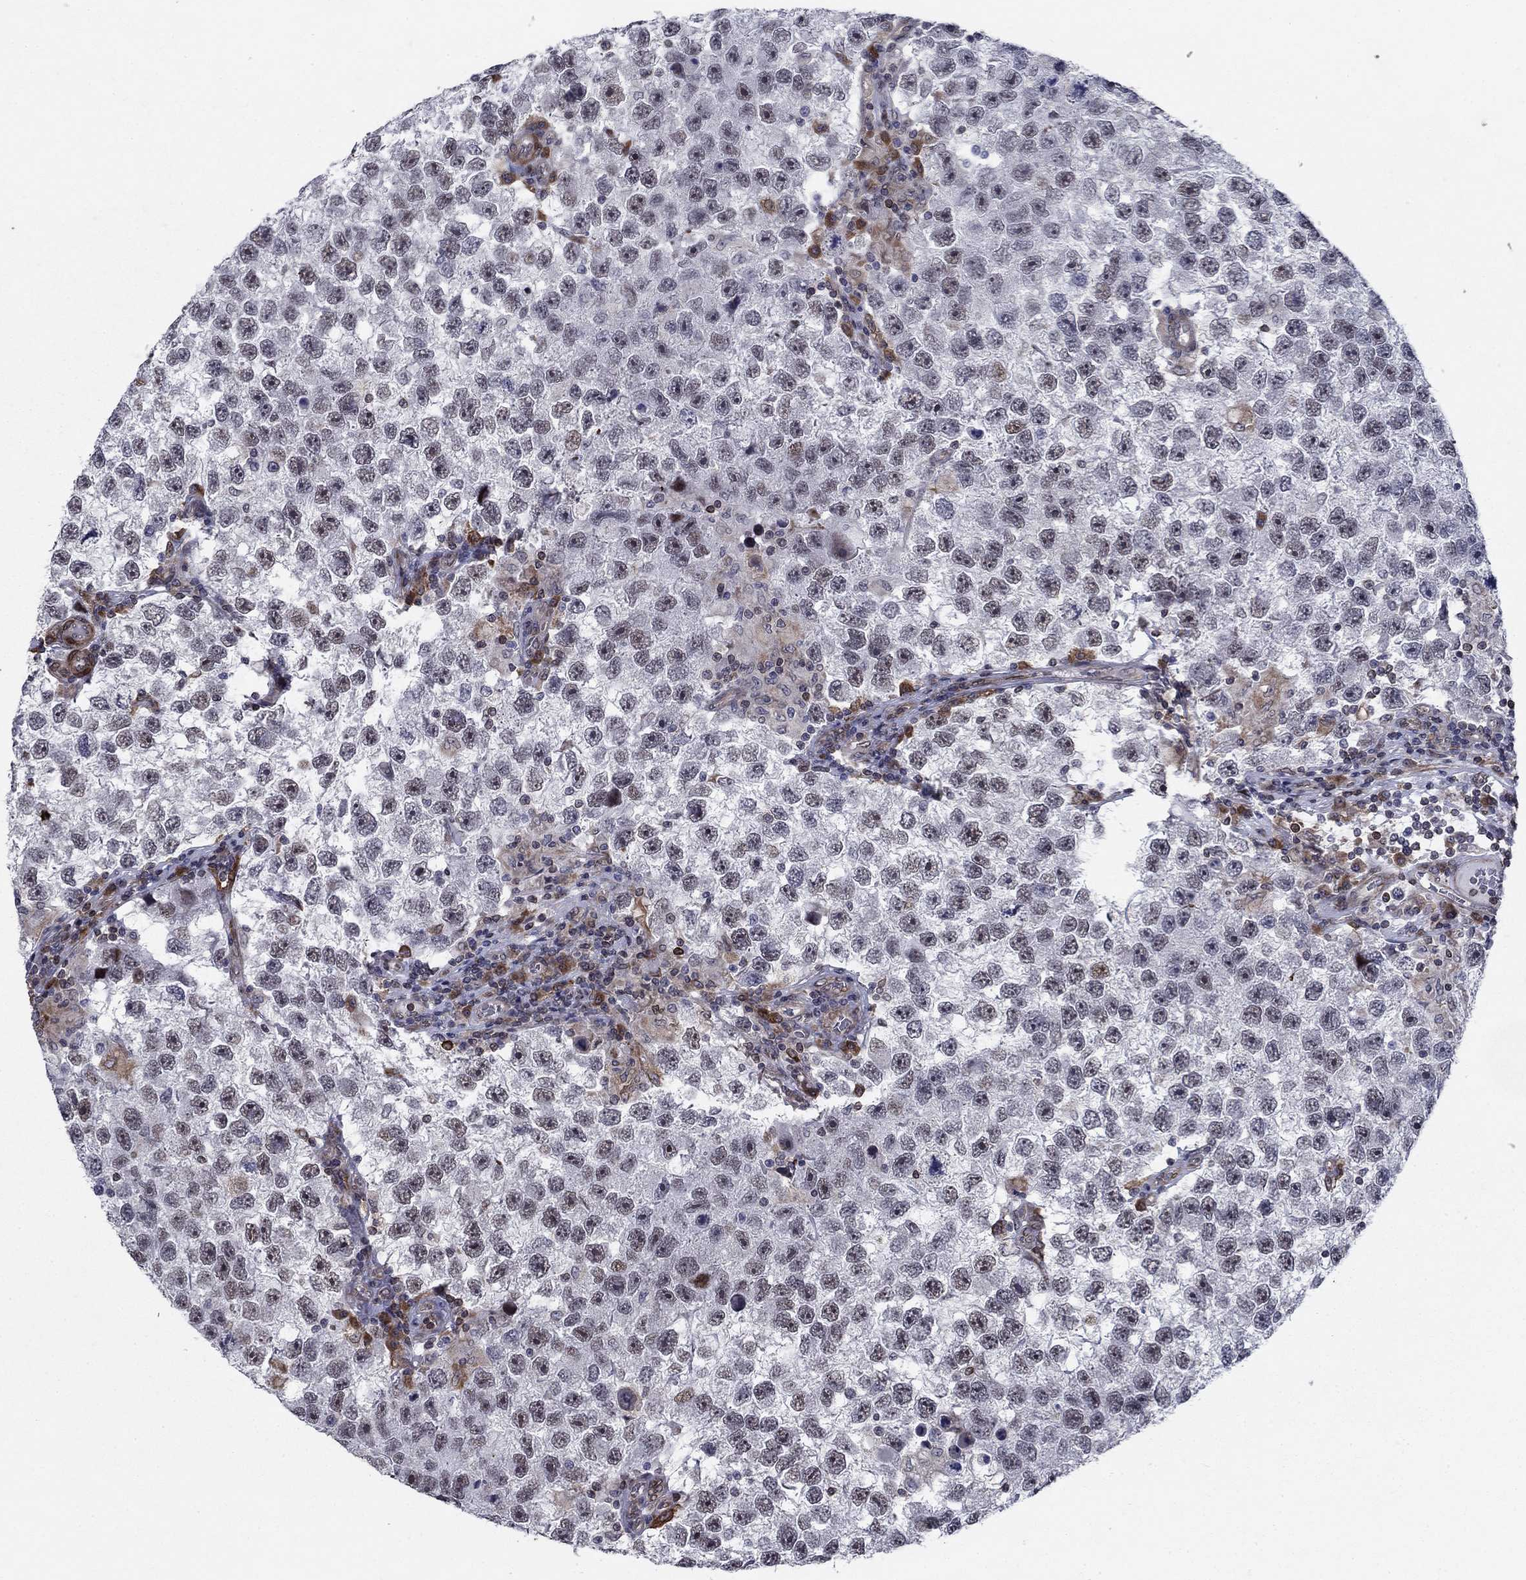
{"staining": {"intensity": "negative", "quantity": "none", "location": "none"}, "tissue": "testis cancer", "cell_type": "Tumor cells", "image_type": "cancer", "snomed": [{"axis": "morphology", "description": "Seminoma, NOS"}, {"axis": "topography", "description": "Testis"}], "caption": "The image demonstrates no staining of tumor cells in testis cancer.", "gene": "DHRS7", "patient": {"sex": "male", "age": 26}}